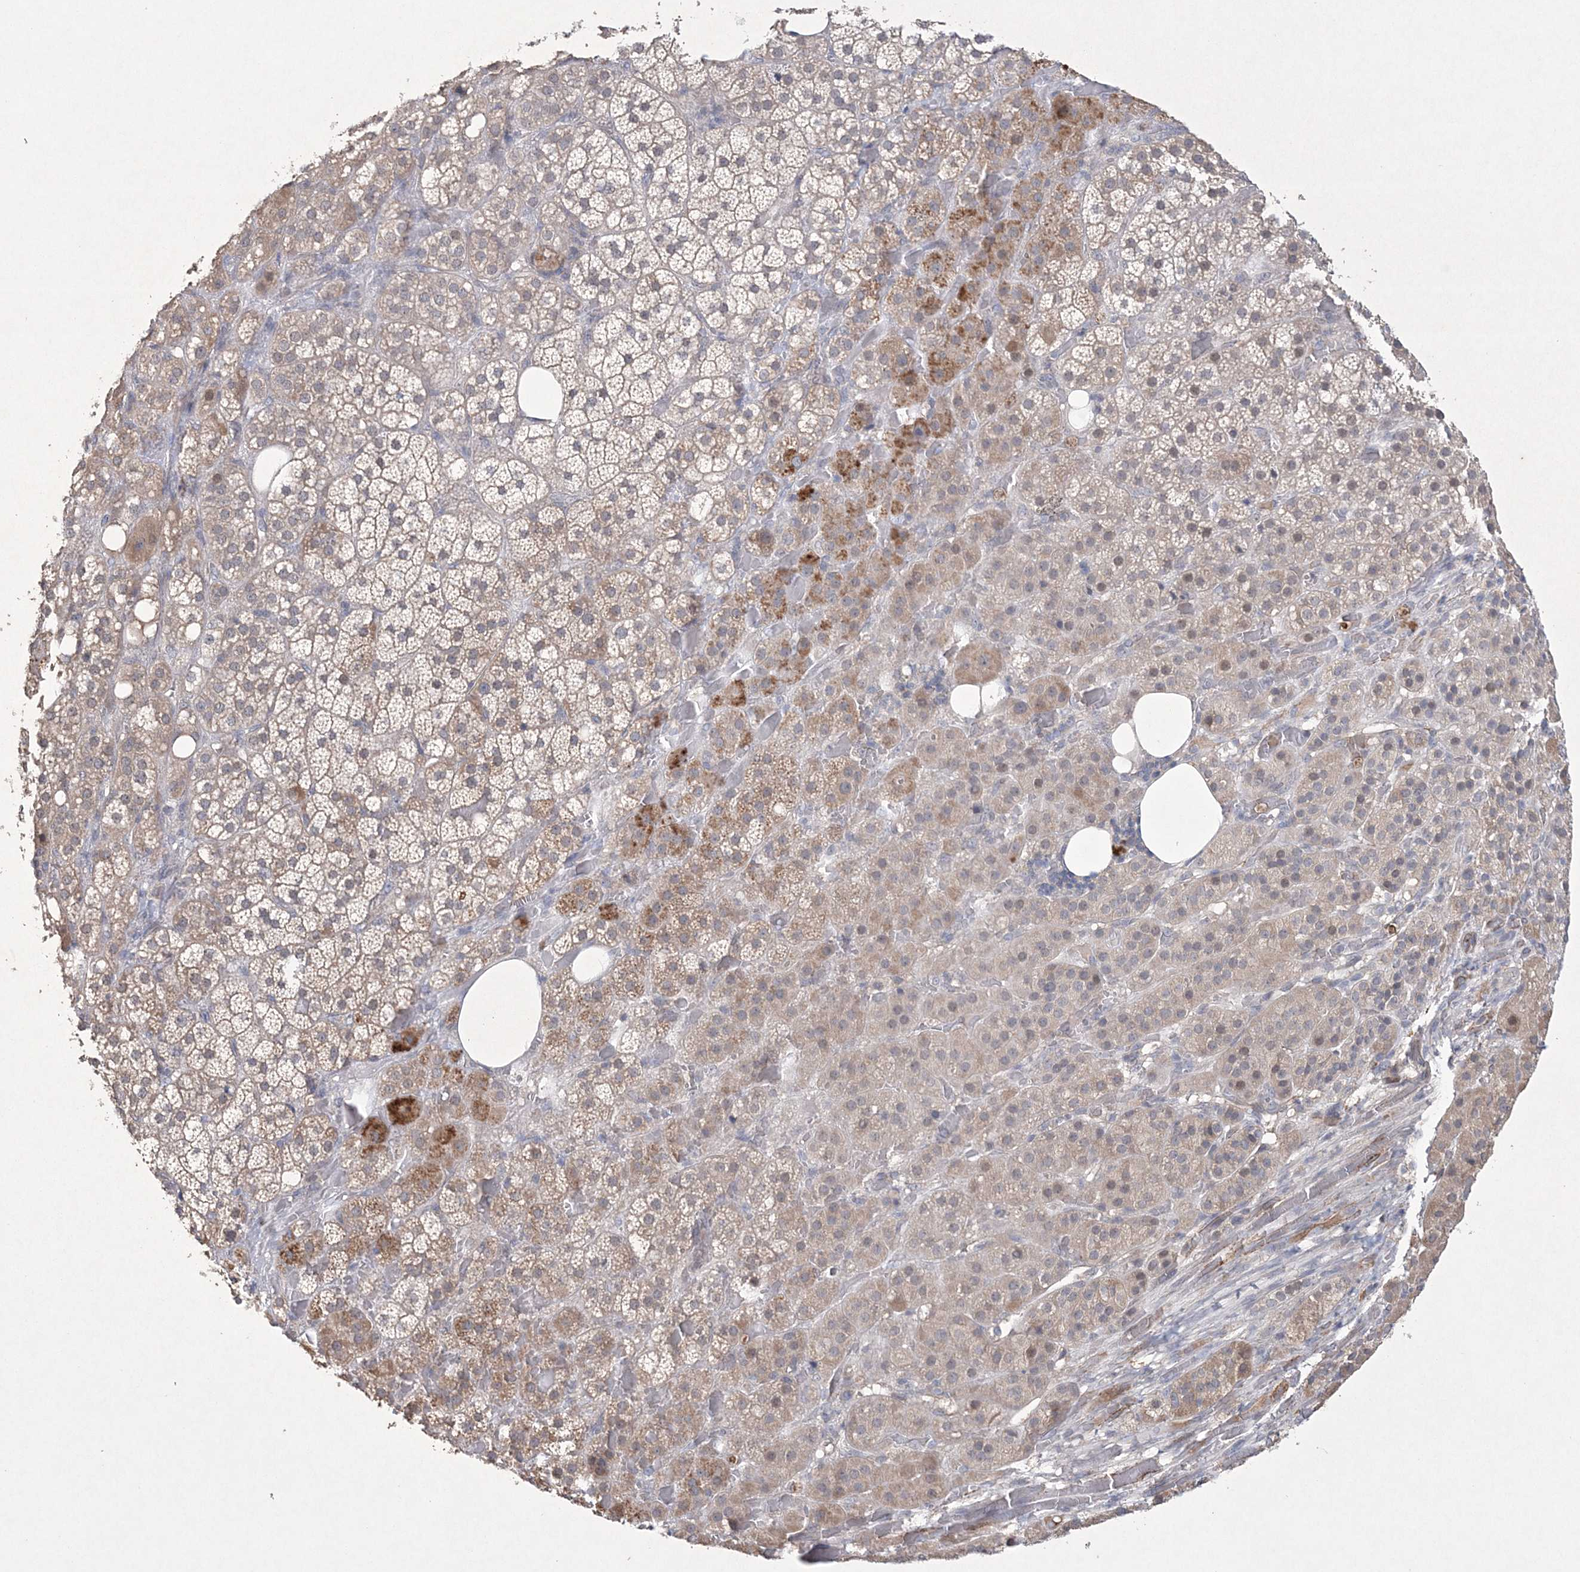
{"staining": {"intensity": "moderate", "quantity": "<25%", "location": "cytoplasmic/membranous"}, "tissue": "adrenal gland", "cell_type": "Glandular cells", "image_type": "normal", "snomed": [{"axis": "morphology", "description": "Normal tissue, NOS"}, {"axis": "topography", "description": "Adrenal gland"}], "caption": "IHC staining of normal adrenal gland, which demonstrates low levels of moderate cytoplasmic/membranous staining in approximately <25% of glandular cells indicating moderate cytoplasmic/membranous protein positivity. The staining was performed using DAB (brown) for protein detection and nuclei were counterstained in hematoxylin (blue).", "gene": "DPCD", "patient": {"sex": "female", "age": 59}}